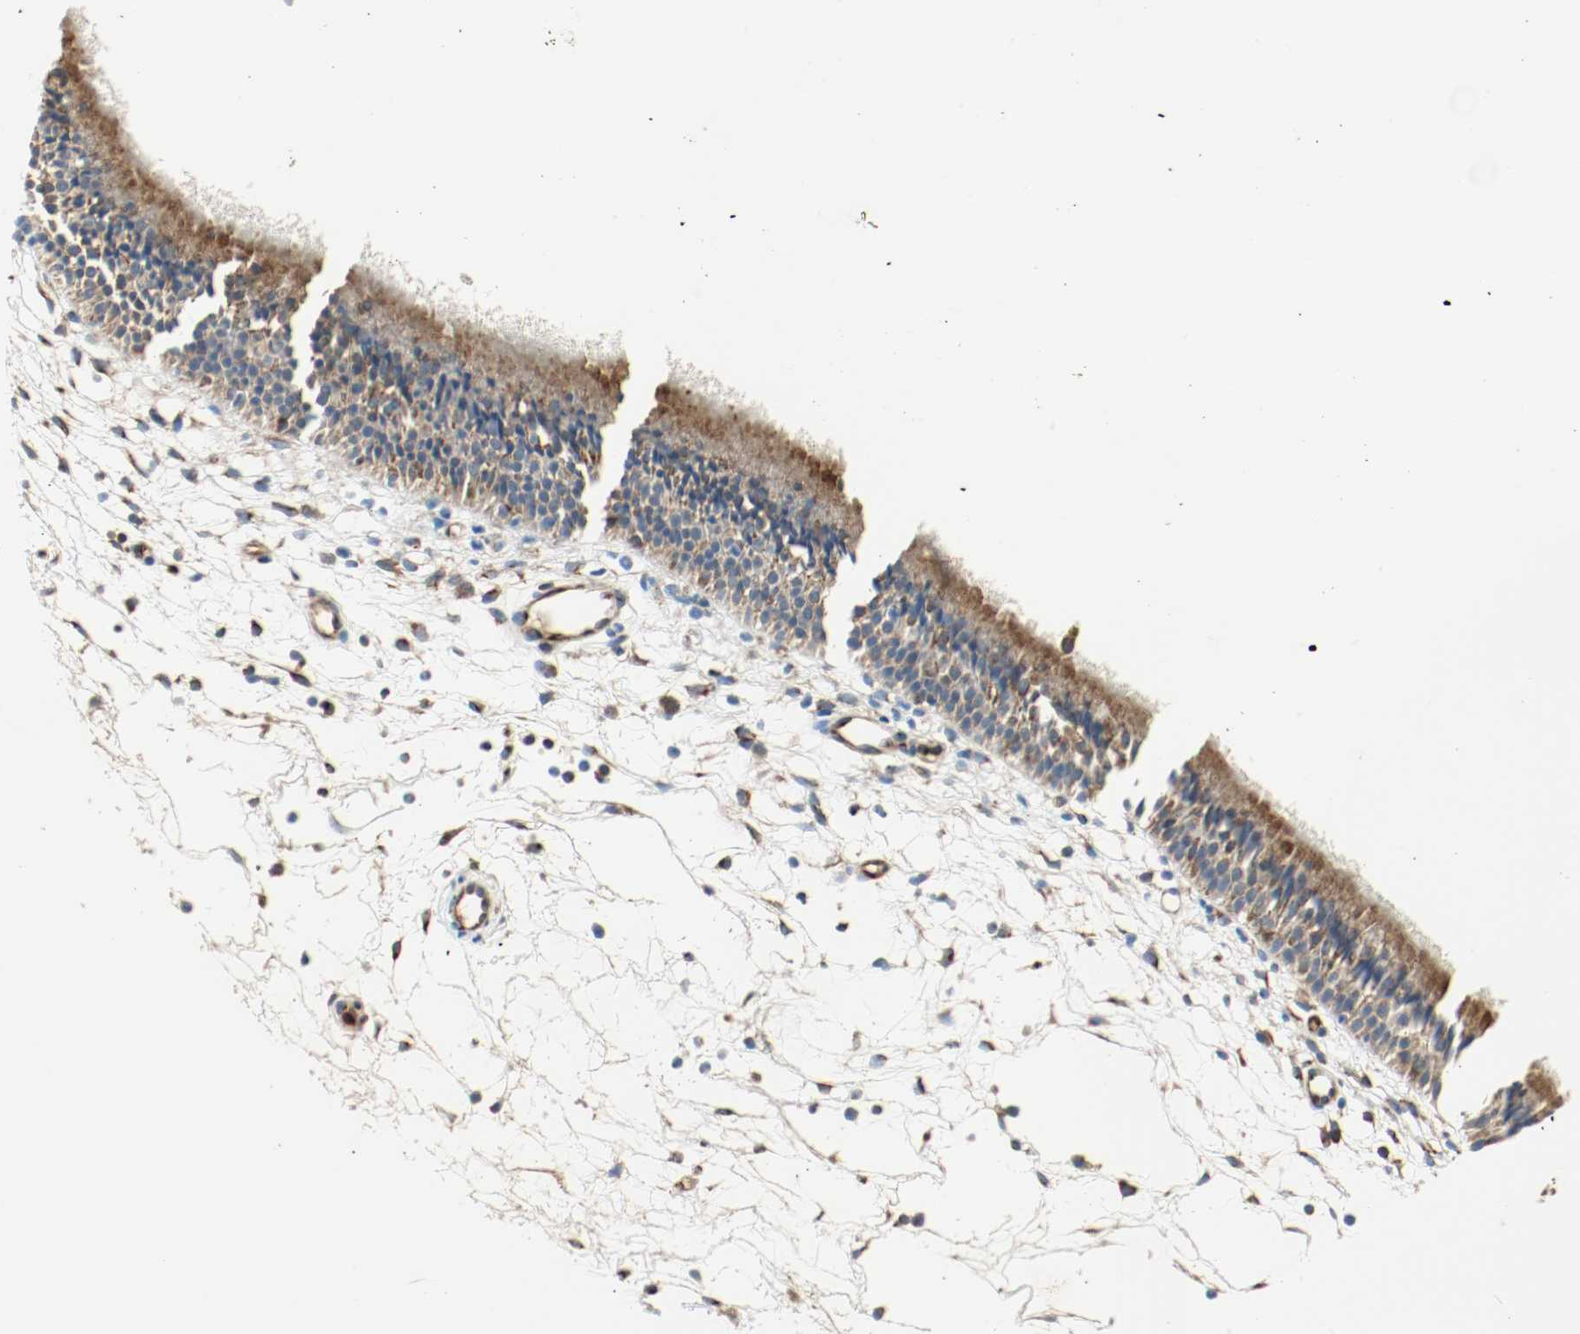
{"staining": {"intensity": "strong", "quantity": ">75%", "location": "cytoplasmic/membranous"}, "tissue": "nasopharynx", "cell_type": "Respiratory epithelial cells", "image_type": "normal", "snomed": [{"axis": "morphology", "description": "Normal tissue, NOS"}, {"axis": "topography", "description": "Nasopharynx"}], "caption": "A brown stain highlights strong cytoplasmic/membranous expression of a protein in respiratory epithelial cells of benign nasopharynx.", "gene": "PLCG1", "patient": {"sex": "female", "age": 54}}